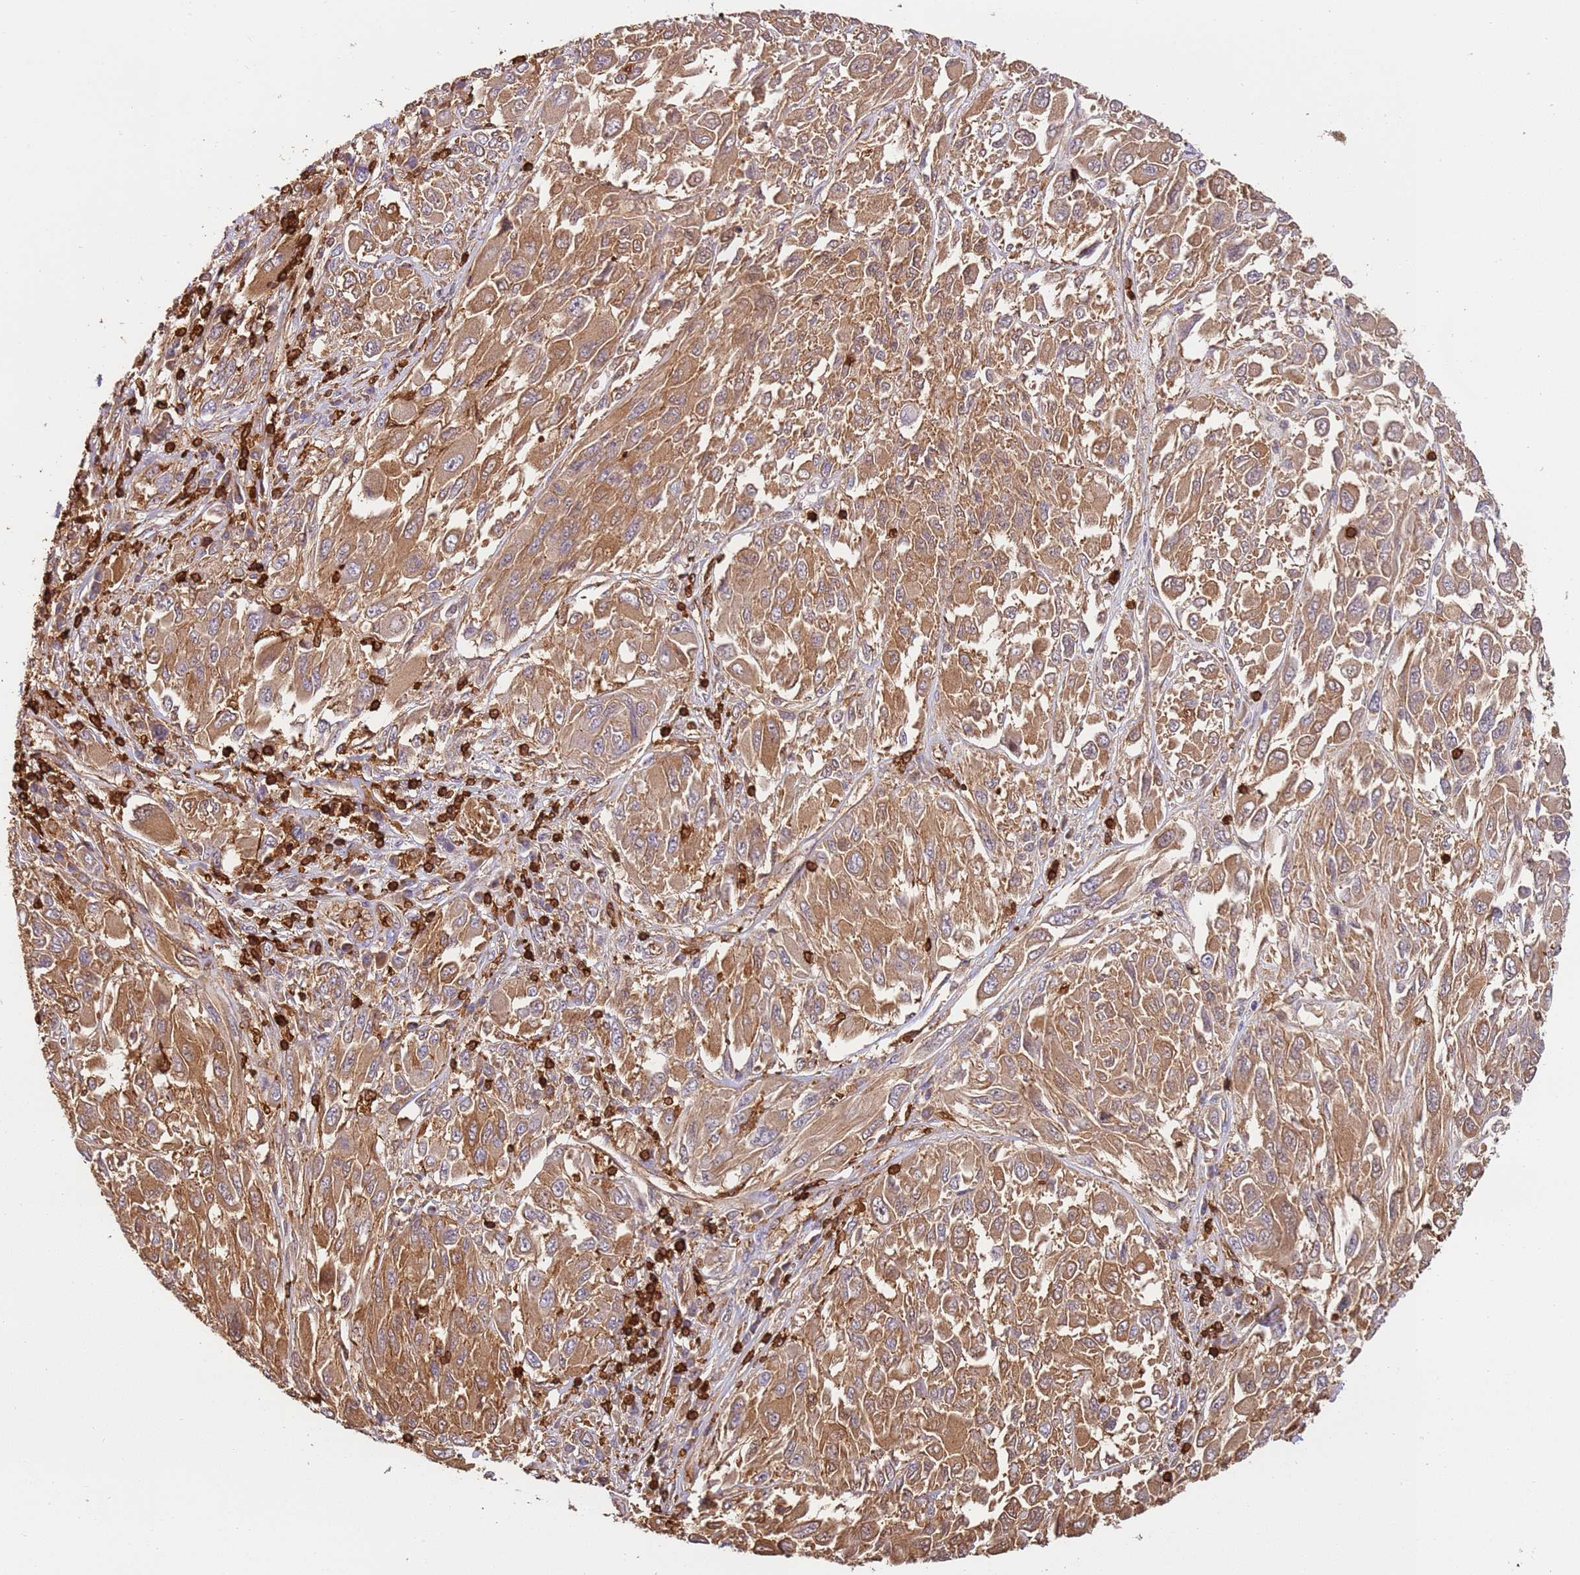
{"staining": {"intensity": "moderate", "quantity": ">75%", "location": "cytoplasmic/membranous"}, "tissue": "melanoma", "cell_type": "Tumor cells", "image_type": "cancer", "snomed": [{"axis": "morphology", "description": "Malignant melanoma, NOS"}, {"axis": "topography", "description": "Skin"}], "caption": "IHC image of neoplastic tissue: human melanoma stained using immunohistochemistry reveals medium levels of moderate protein expression localized specifically in the cytoplasmic/membranous of tumor cells, appearing as a cytoplasmic/membranous brown color.", "gene": "OR6P1", "patient": {"sex": "female", "age": 91}}